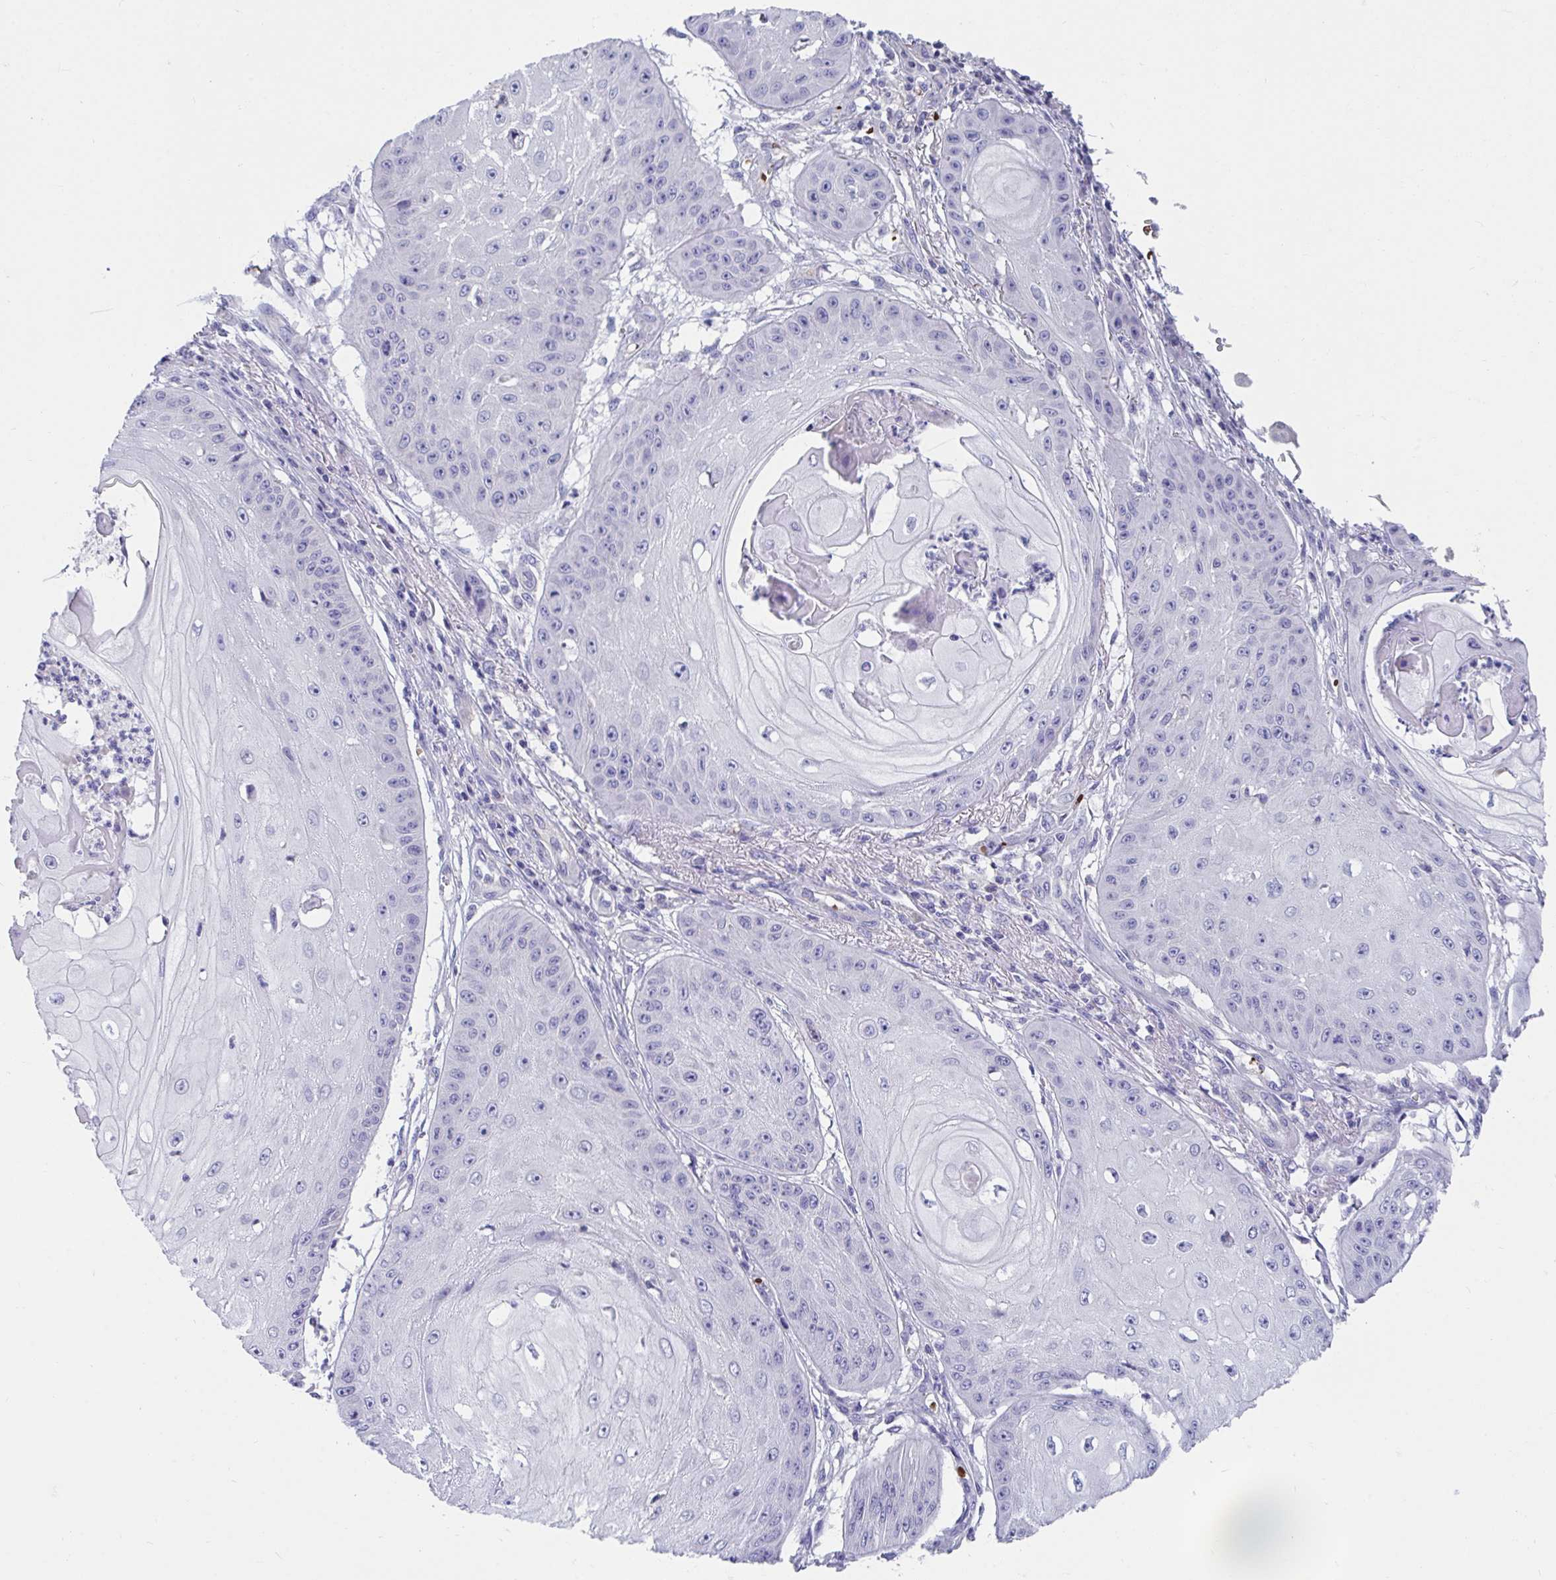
{"staining": {"intensity": "negative", "quantity": "none", "location": "none"}, "tissue": "skin cancer", "cell_type": "Tumor cells", "image_type": "cancer", "snomed": [{"axis": "morphology", "description": "Squamous cell carcinoma, NOS"}, {"axis": "topography", "description": "Skin"}], "caption": "Immunohistochemistry photomicrograph of human squamous cell carcinoma (skin) stained for a protein (brown), which shows no staining in tumor cells. Brightfield microscopy of IHC stained with DAB (3,3'-diaminobenzidine) (brown) and hematoxylin (blue), captured at high magnification.", "gene": "TTC30B", "patient": {"sex": "male", "age": 70}}